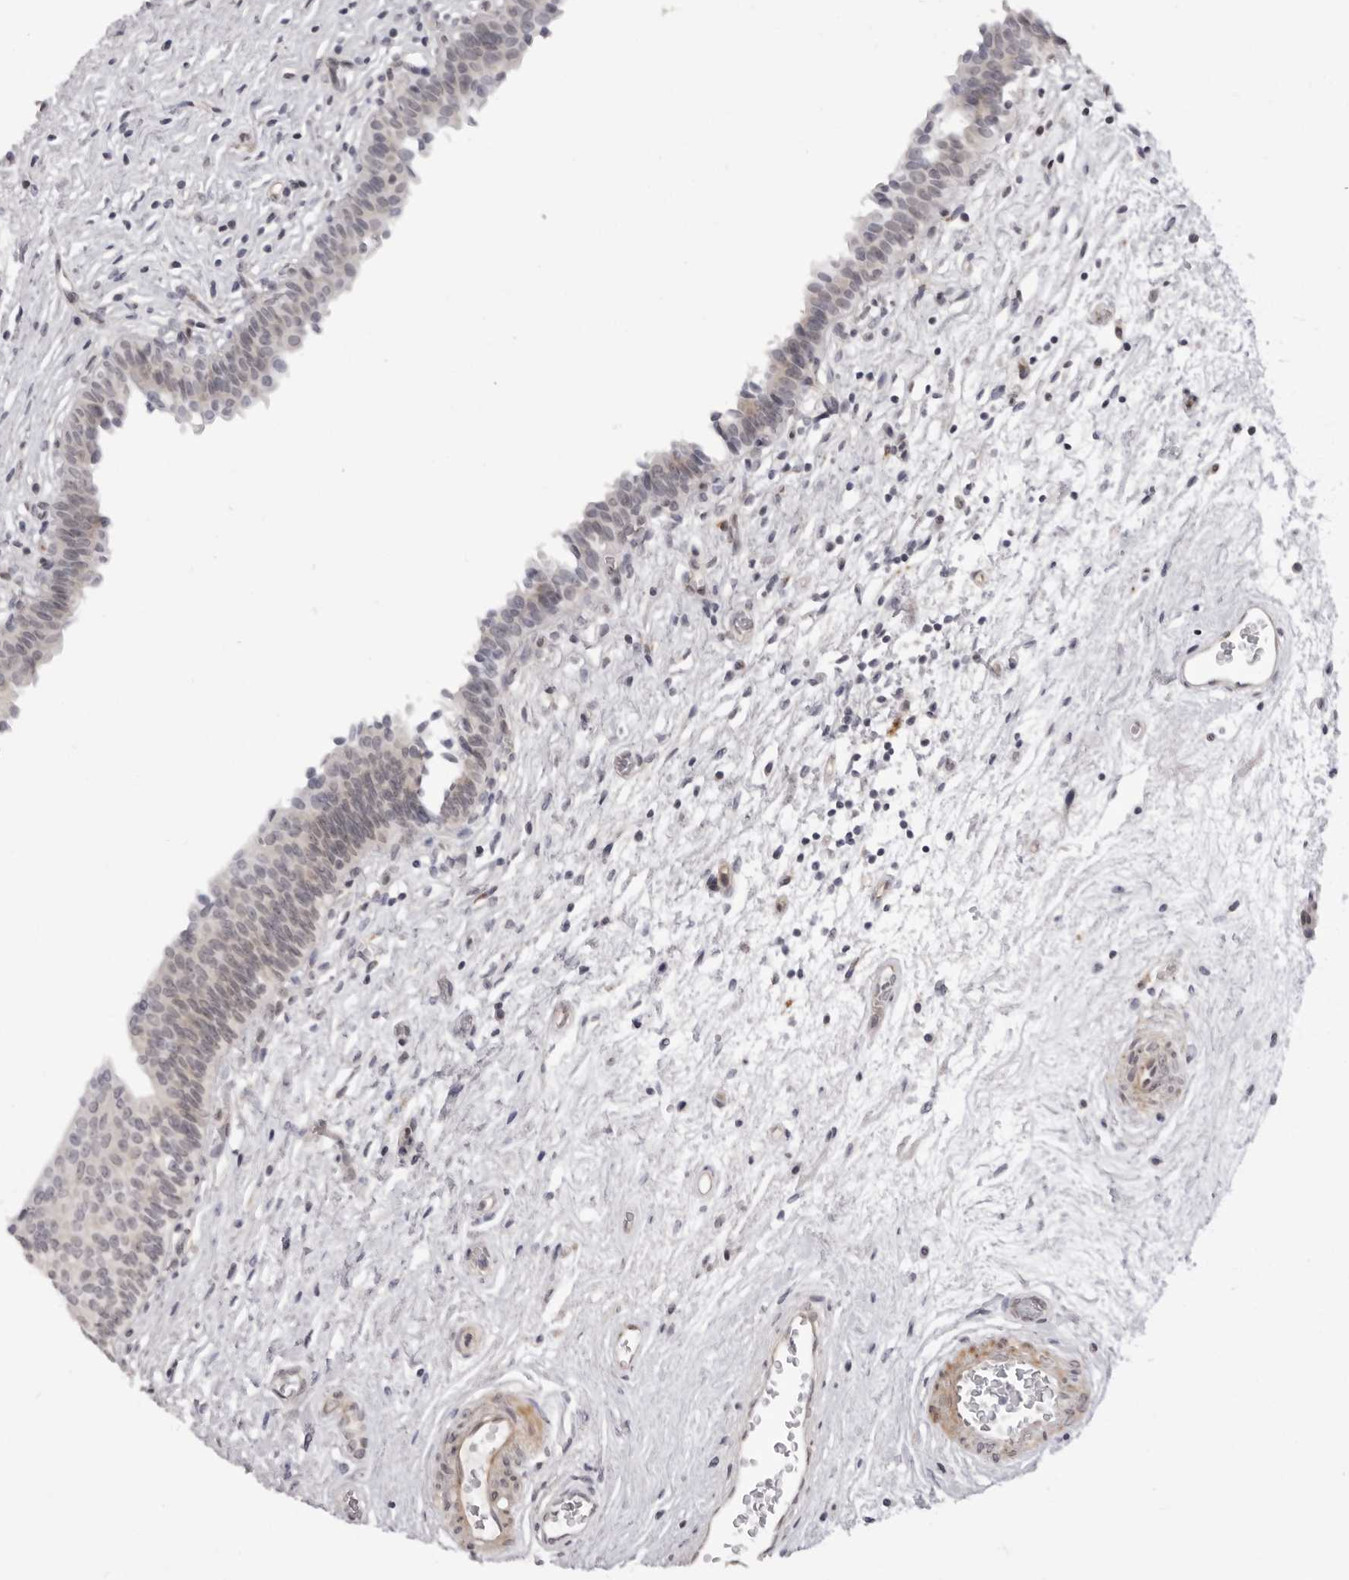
{"staining": {"intensity": "moderate", "quantity": "<25%", "location": "cytoplasmic/membranous"}, "tissue": "urinary bladder", "cell_type": "Urothelial cells", "image_type": "normal", "snomed": [{"axis": "morphology", "description": "Normal tissue, NOS"}, {"axis": "topography", "description": "Urinary bladder"}], "caption": "Immunohistochemistry (IHC) image of normal urinary bladder stained for a protein (brown), which shows low levels of moderate cytoplasmic/membranous expression in about <25% of urothelial cells.", "gene": "SUGCT", "patient": {"sex": "male", "age": 83}}